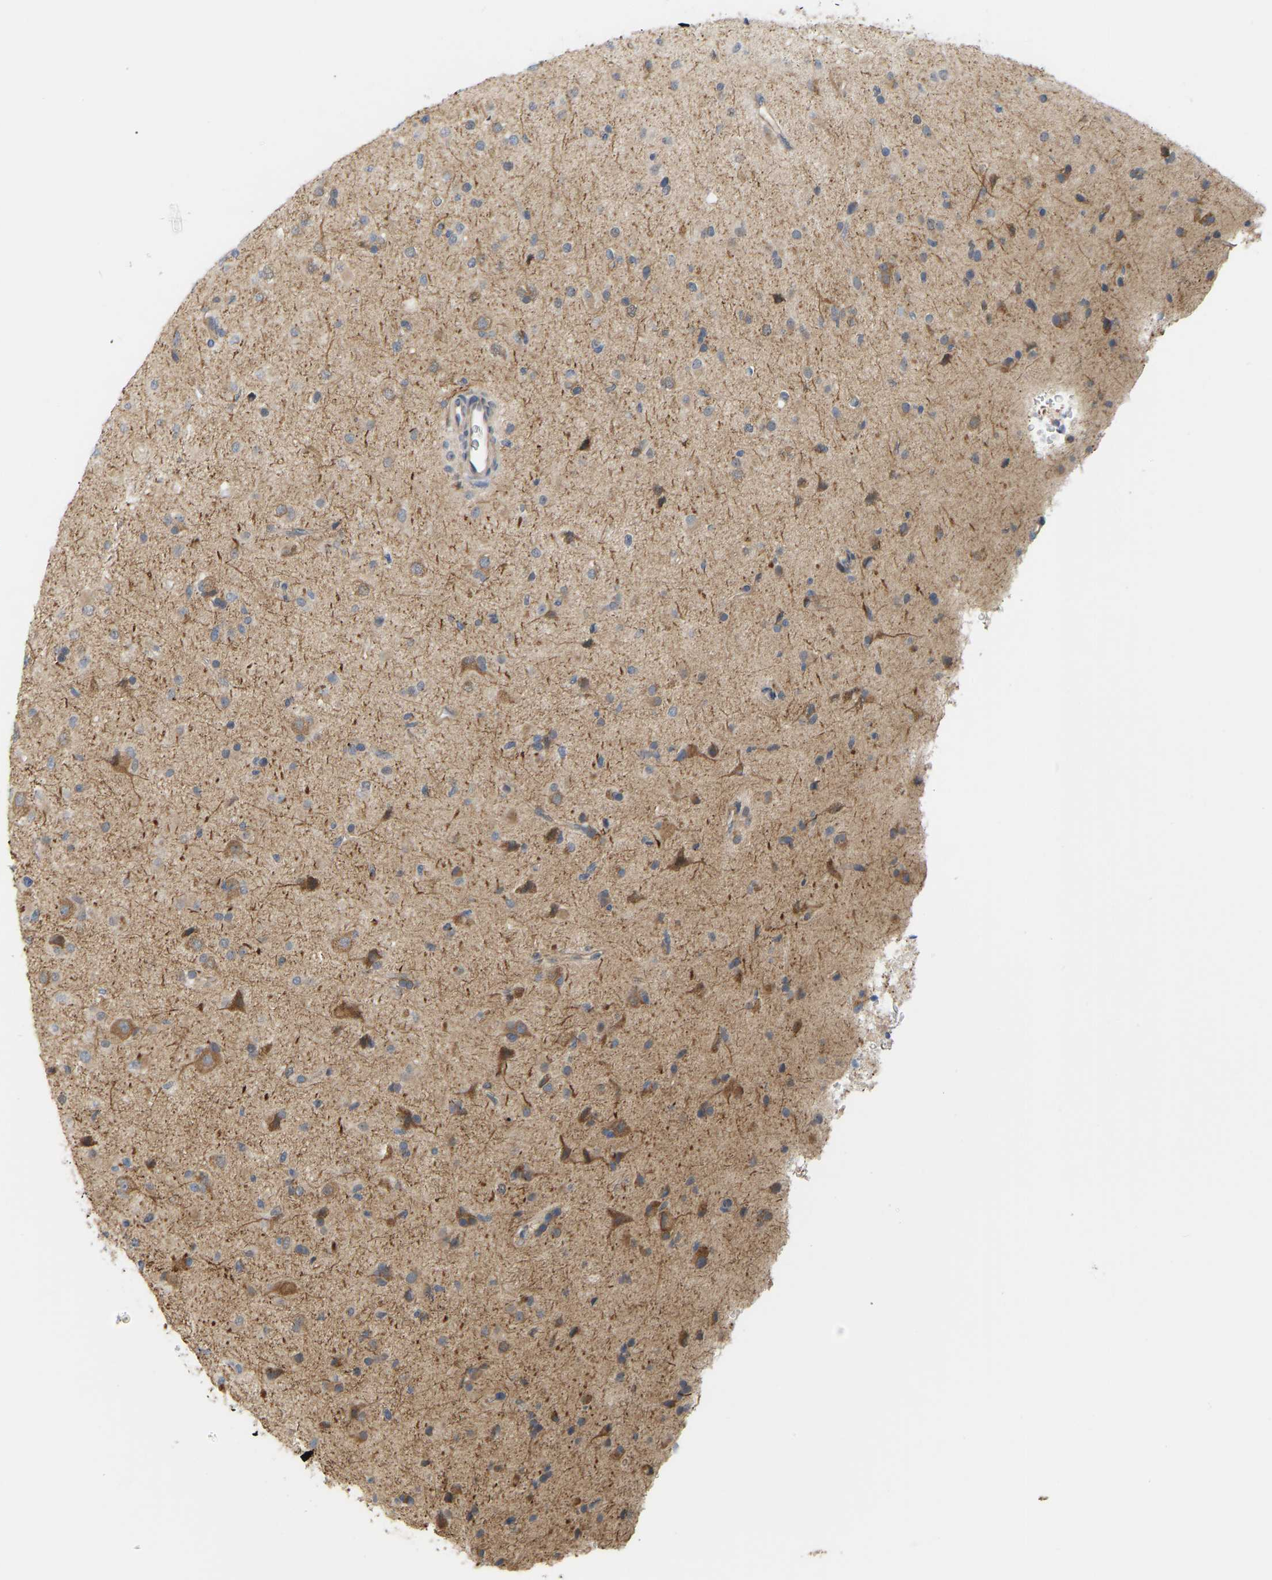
{"staining": {"intensity": "weak", "quantity": ">75%", "location": "cytoplasmic/membranous"}, "tissue": "glioma", "cell_type": "Tumor cells", "image_type": "cancer", "snomed": [{"axis": "morphology", "description": "Glioma, malignant, Low grade"}, {"axis": "topography", "description": "Brain"}], "caption": "An immunohistochemistry histopathology image of neoplastic tissue is shown. Protein staining in brown highlights weak cytoplasmic/membranous positivity in glioma within tumor cells.", "gene": "BEND3", "patient": {"sex": "male", "age": 65}}